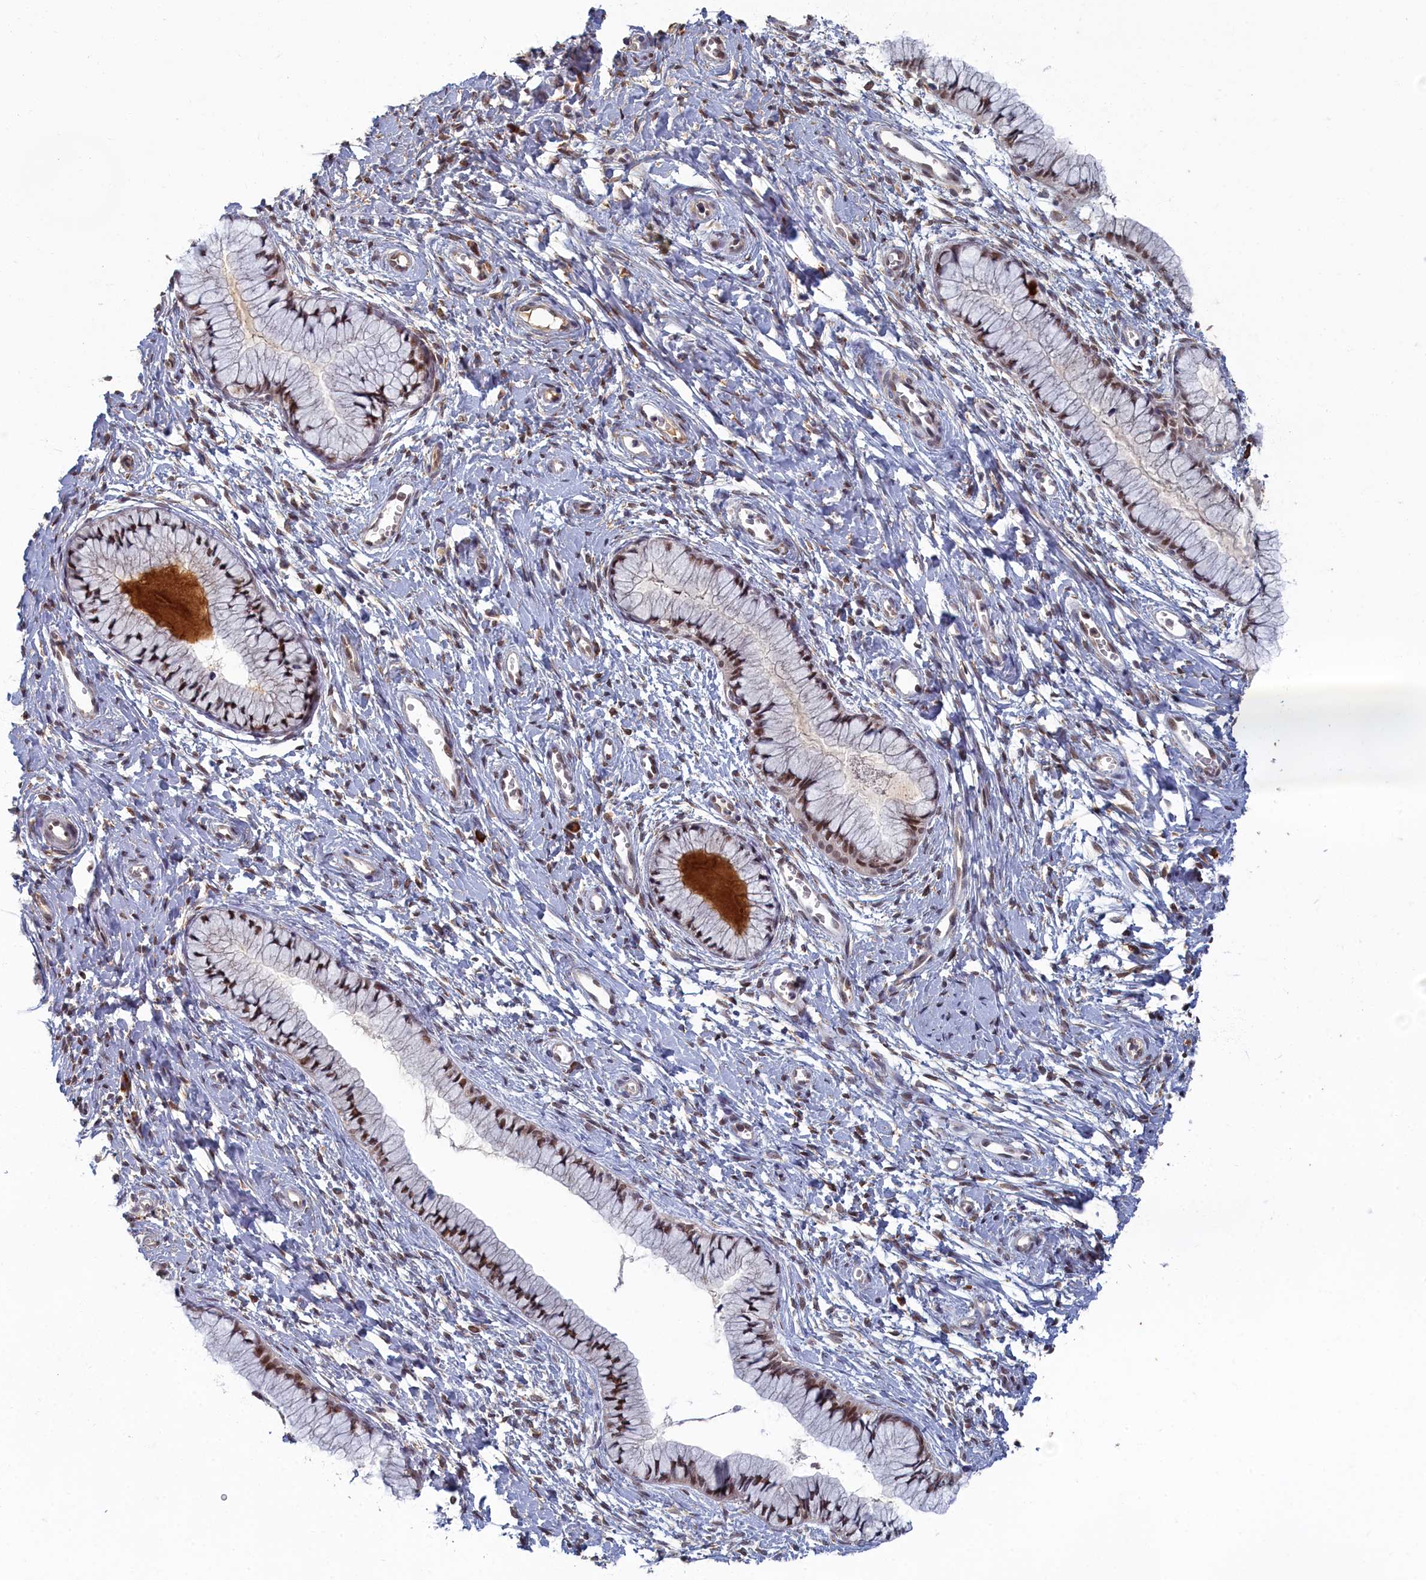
{"staining": {"intensity": "weak", "quantity": ">75%", "location": "nuclear"}, "tissue": "cervix", "cell_type": "Glandular cells", "image_type": "normal", "snomed": [{"axis": "morphology", "description": "Normal tissue, NOS"}, {"axis": "topography", "description": "Cervix"}], "caption": "An immunohistochemistry (IHC) image of unremarkable tissue is shown. Protein staining in brown labels weak nuclear positivity in cervix within glandular cells. The staining was performed using DAB, with brown indicating positive protein expression. Nuclei are stained blue with hematoxylin.", "gene": "DNAJC17", "patient": {"sex": "female", "age": 42}}